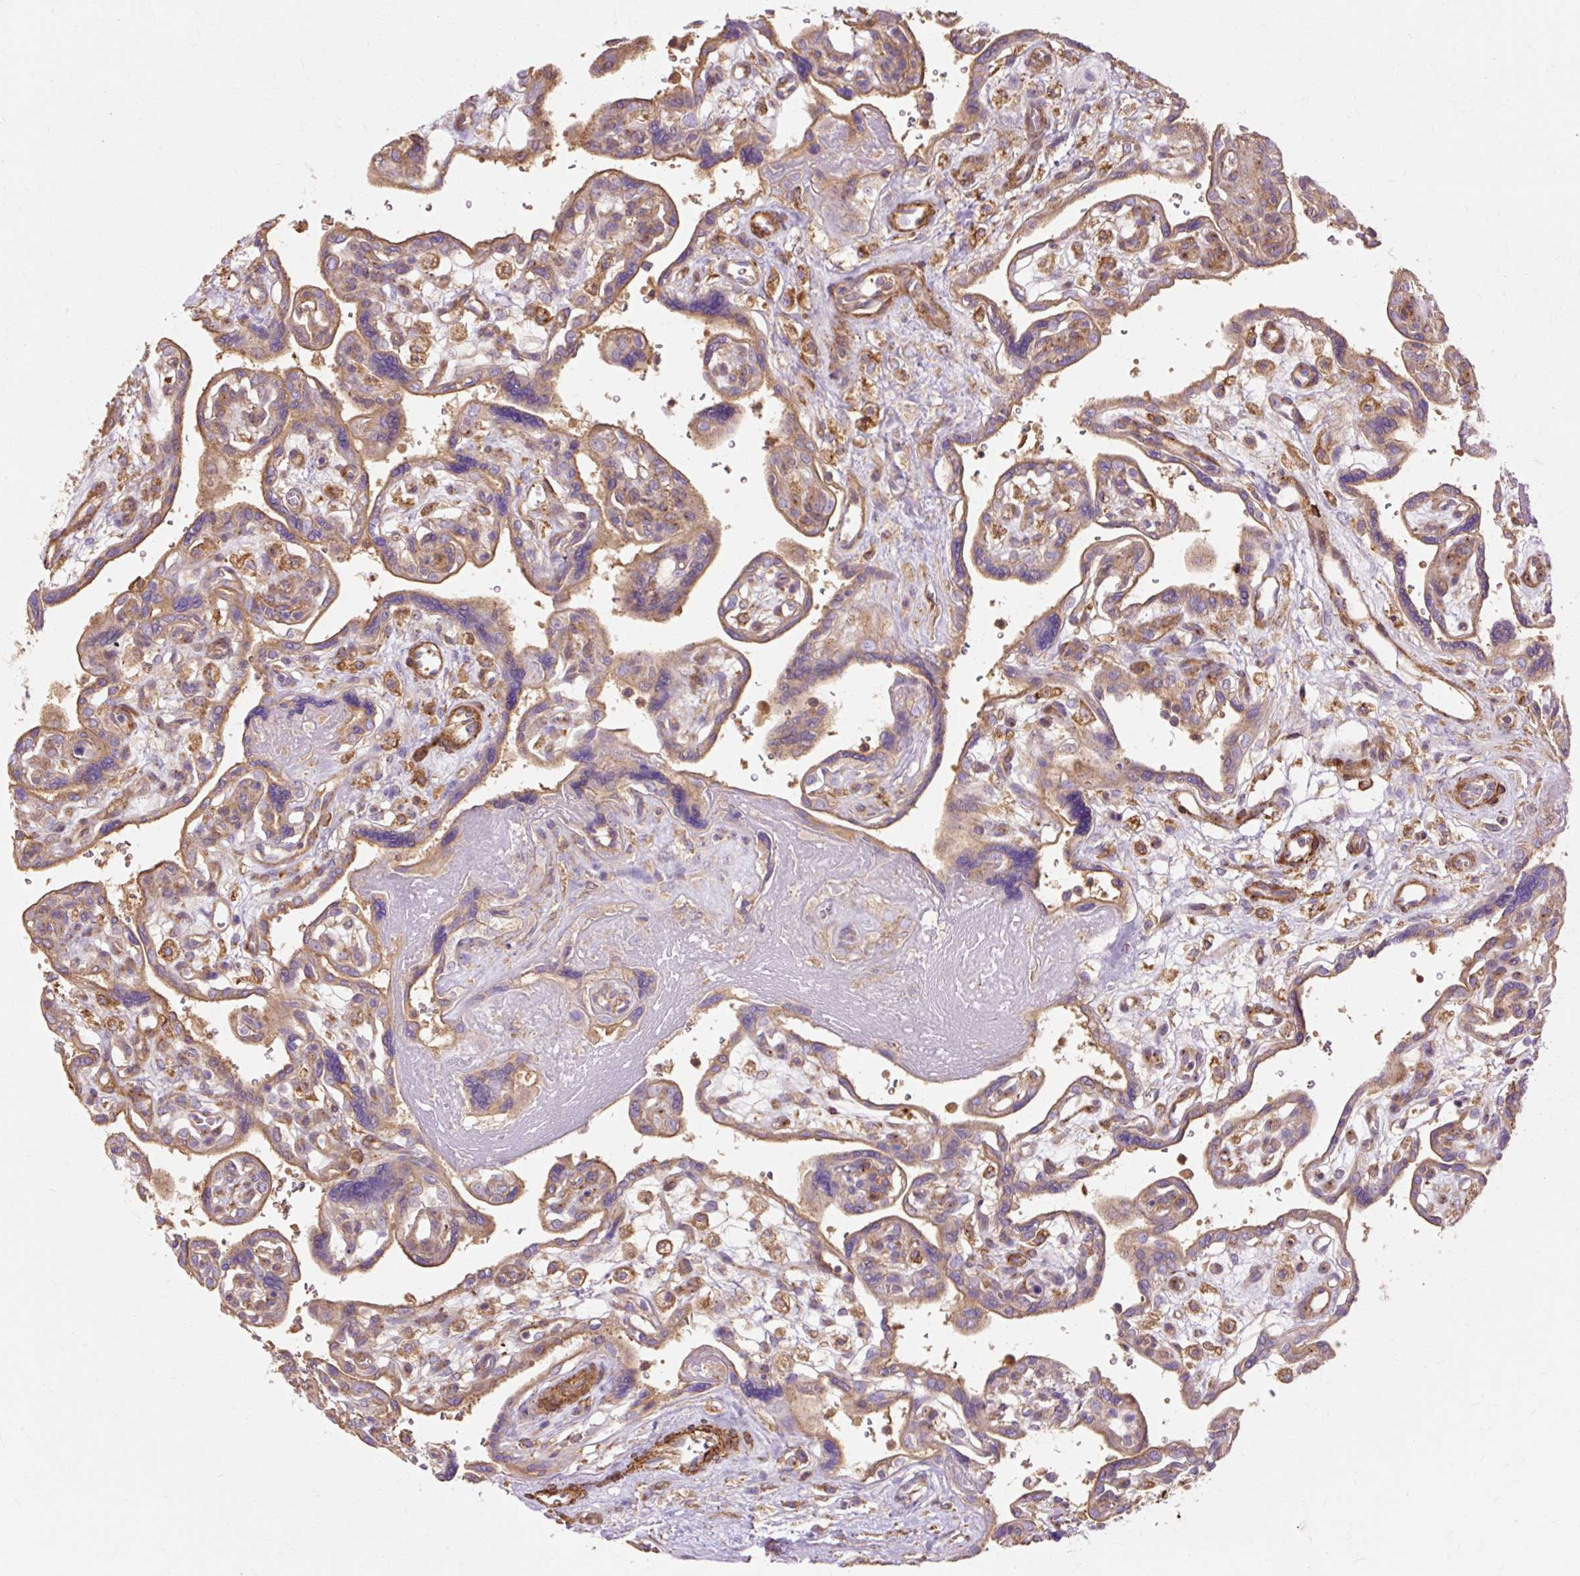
{"staining": {"intensity": "weak", "quantity": ">75%", "location": "cytoplasmic/membranous"}, "tissue": "placenta", "cell_type": "Decidual cells", "image_type": "normal", "snomed": [{"axis": "morphology", "description": "Normal tissue, NOS"}, {"axis": "topography", "description": "Placenta"}], "caption": "Decidual cells exhibit weak cytoplasmic/membranous positivity in about >75% of cells in normal placenta.", "gene": "TBC1D2B", "patient": {"sex": "female", "age": 39}}